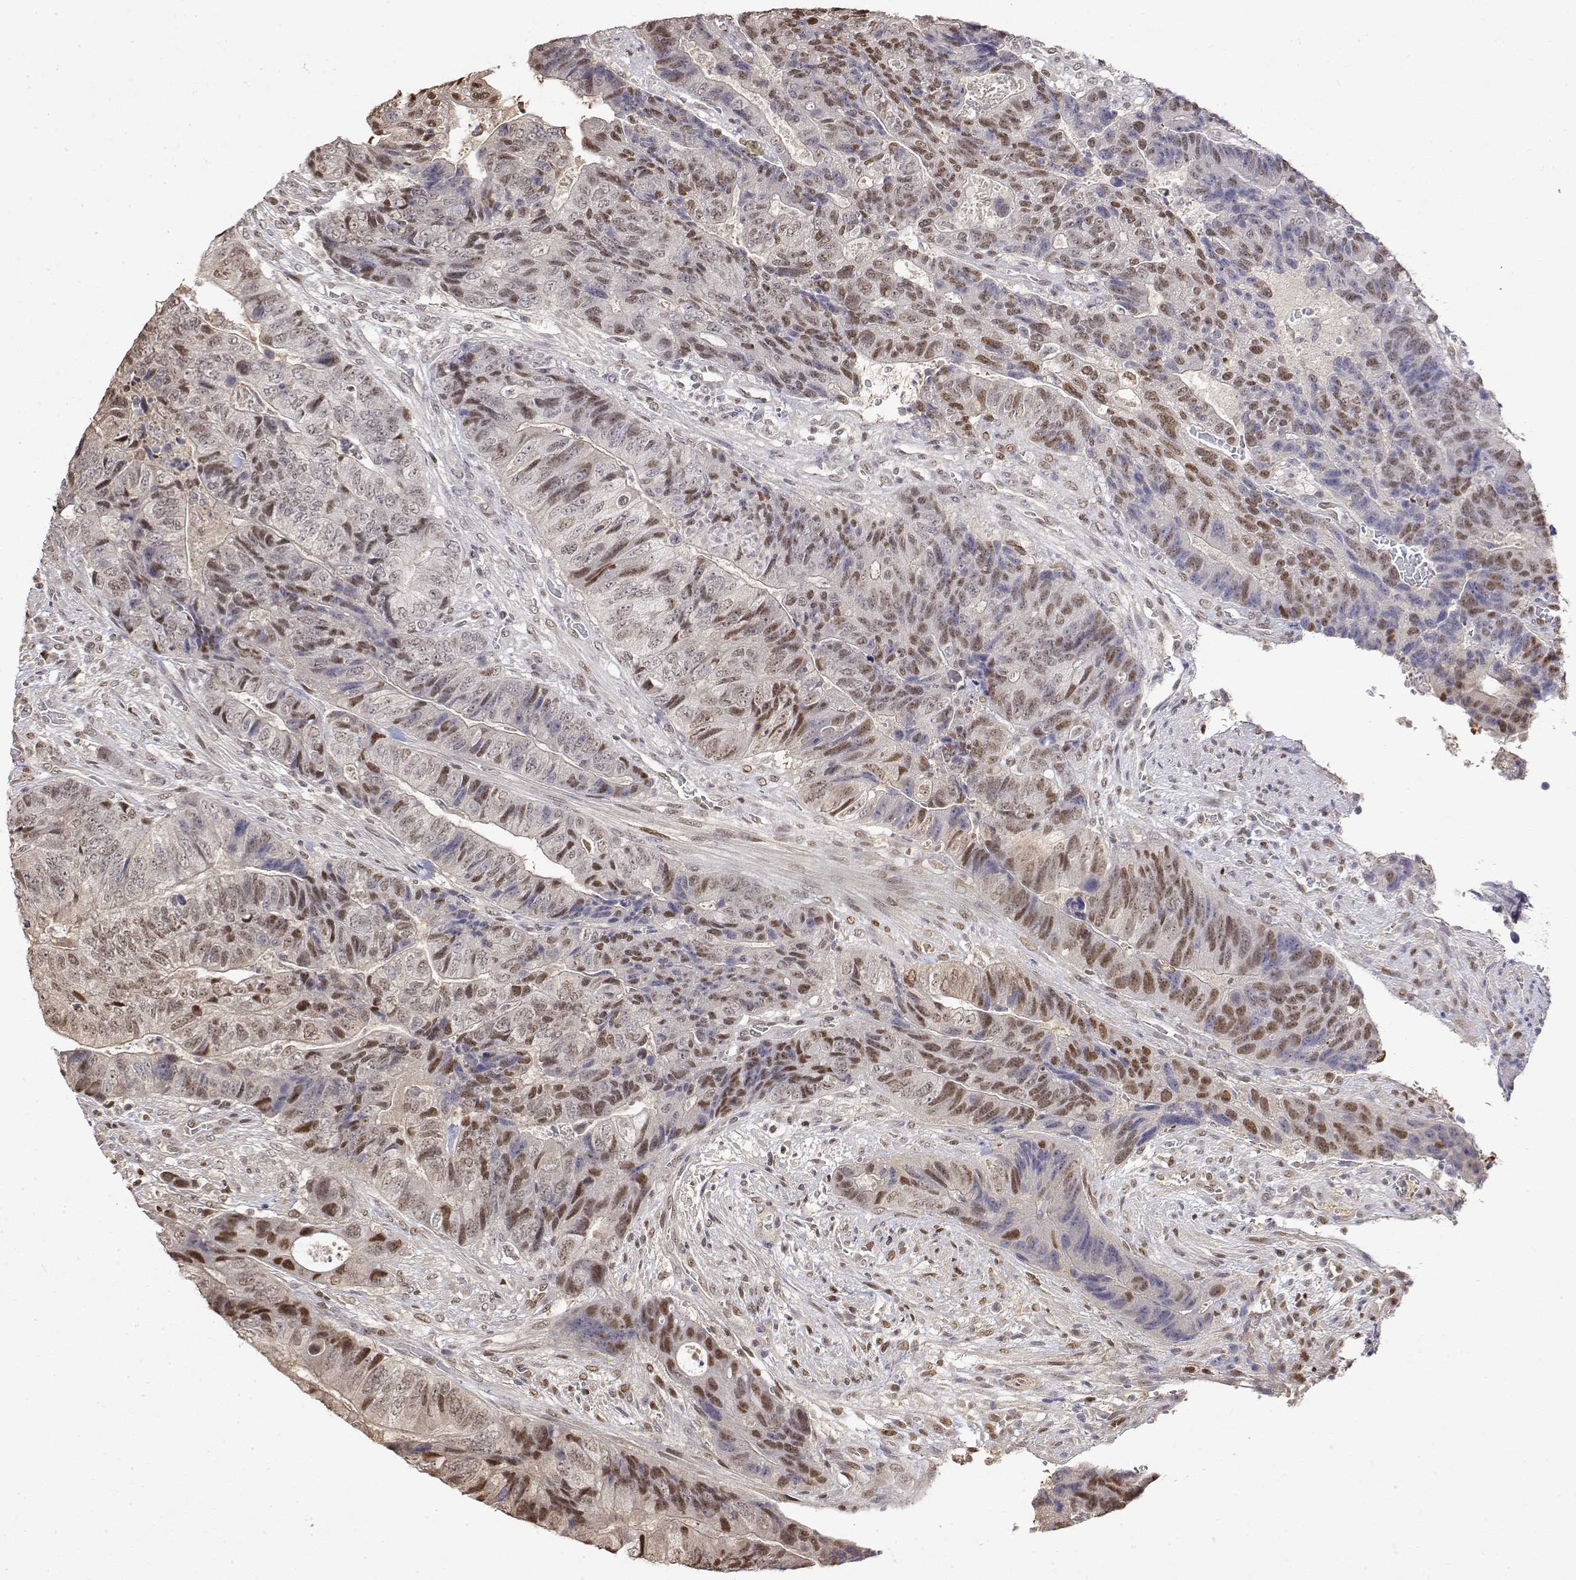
{"staining": {"intensity": "moderate", "quantity": "25%-75%", "location": "nuclear"}, "tissue": "colorectal cancer", "cell_type": "Tumor cells", "image_type": "cancer", "snomed": [{"axis": "morphology", "description": "Normal tissue, NOS"}, {"axis": "morphology", "description": "Adenocarcinoma, NOS"}, {"axis": "topography", "description": "Colon"}], "caption": "A micrograph of human colorectal adenocarcinoma stained for a protein shows moderate nuclear brown staining in tumor cells.", "gene": "TPI1", "patient": {"sex": "female", "age": 48}}